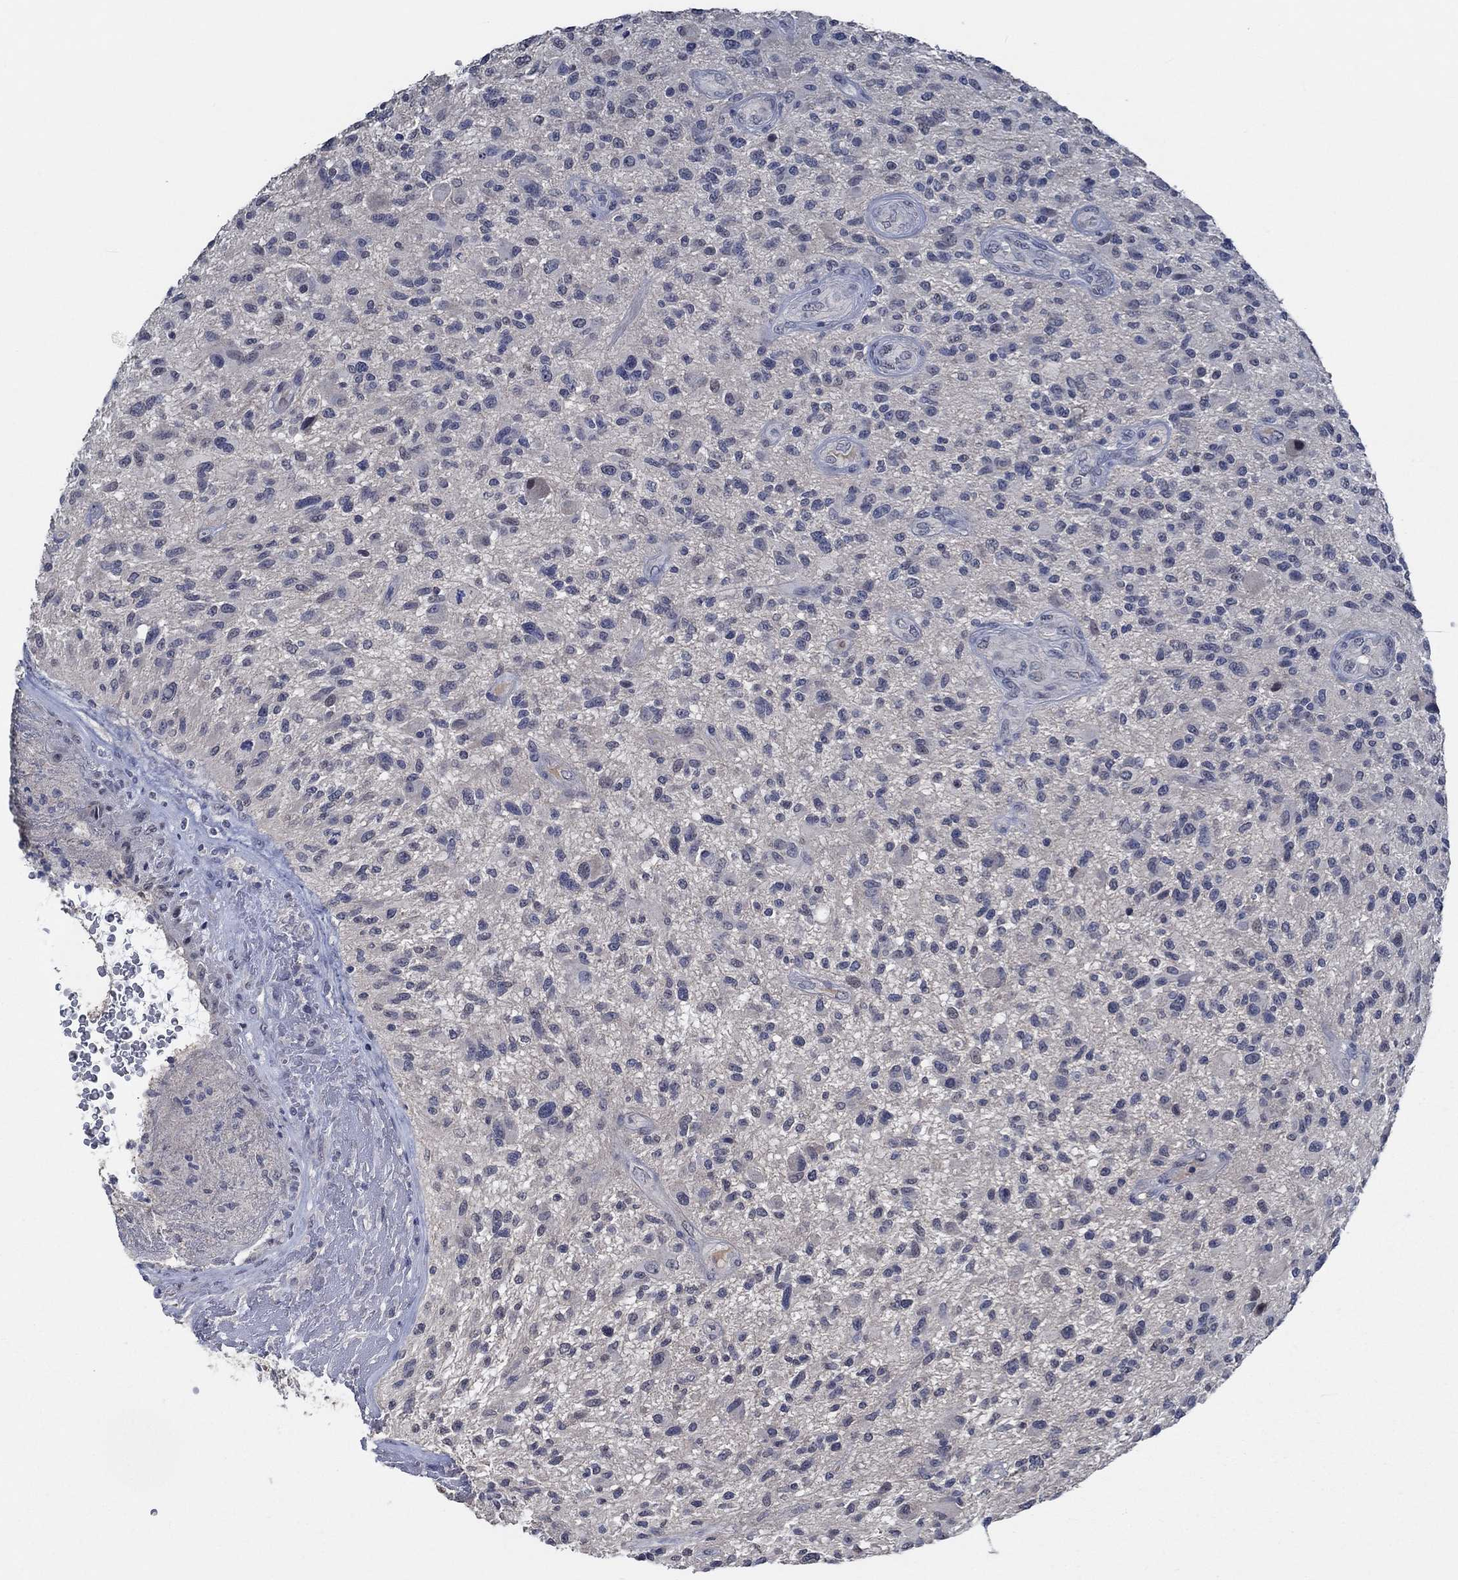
{"staining": {"intensity": "negative", "quantity": "none", "location": "none"}, "tissue": "glioma", "cell_type": "Tumor cells", "image_type": "cancer", "snomed": [{"axis": "morphology", "description": "Glioma, malignant, High grade"}, {"axis": "topography", "description": "Brain"}], "caption": "The histopathology image displays no significant positivity in tumor cells of glioma.", "gene": "OBSCN", "patient": {"sex": "male", "age": 47}}